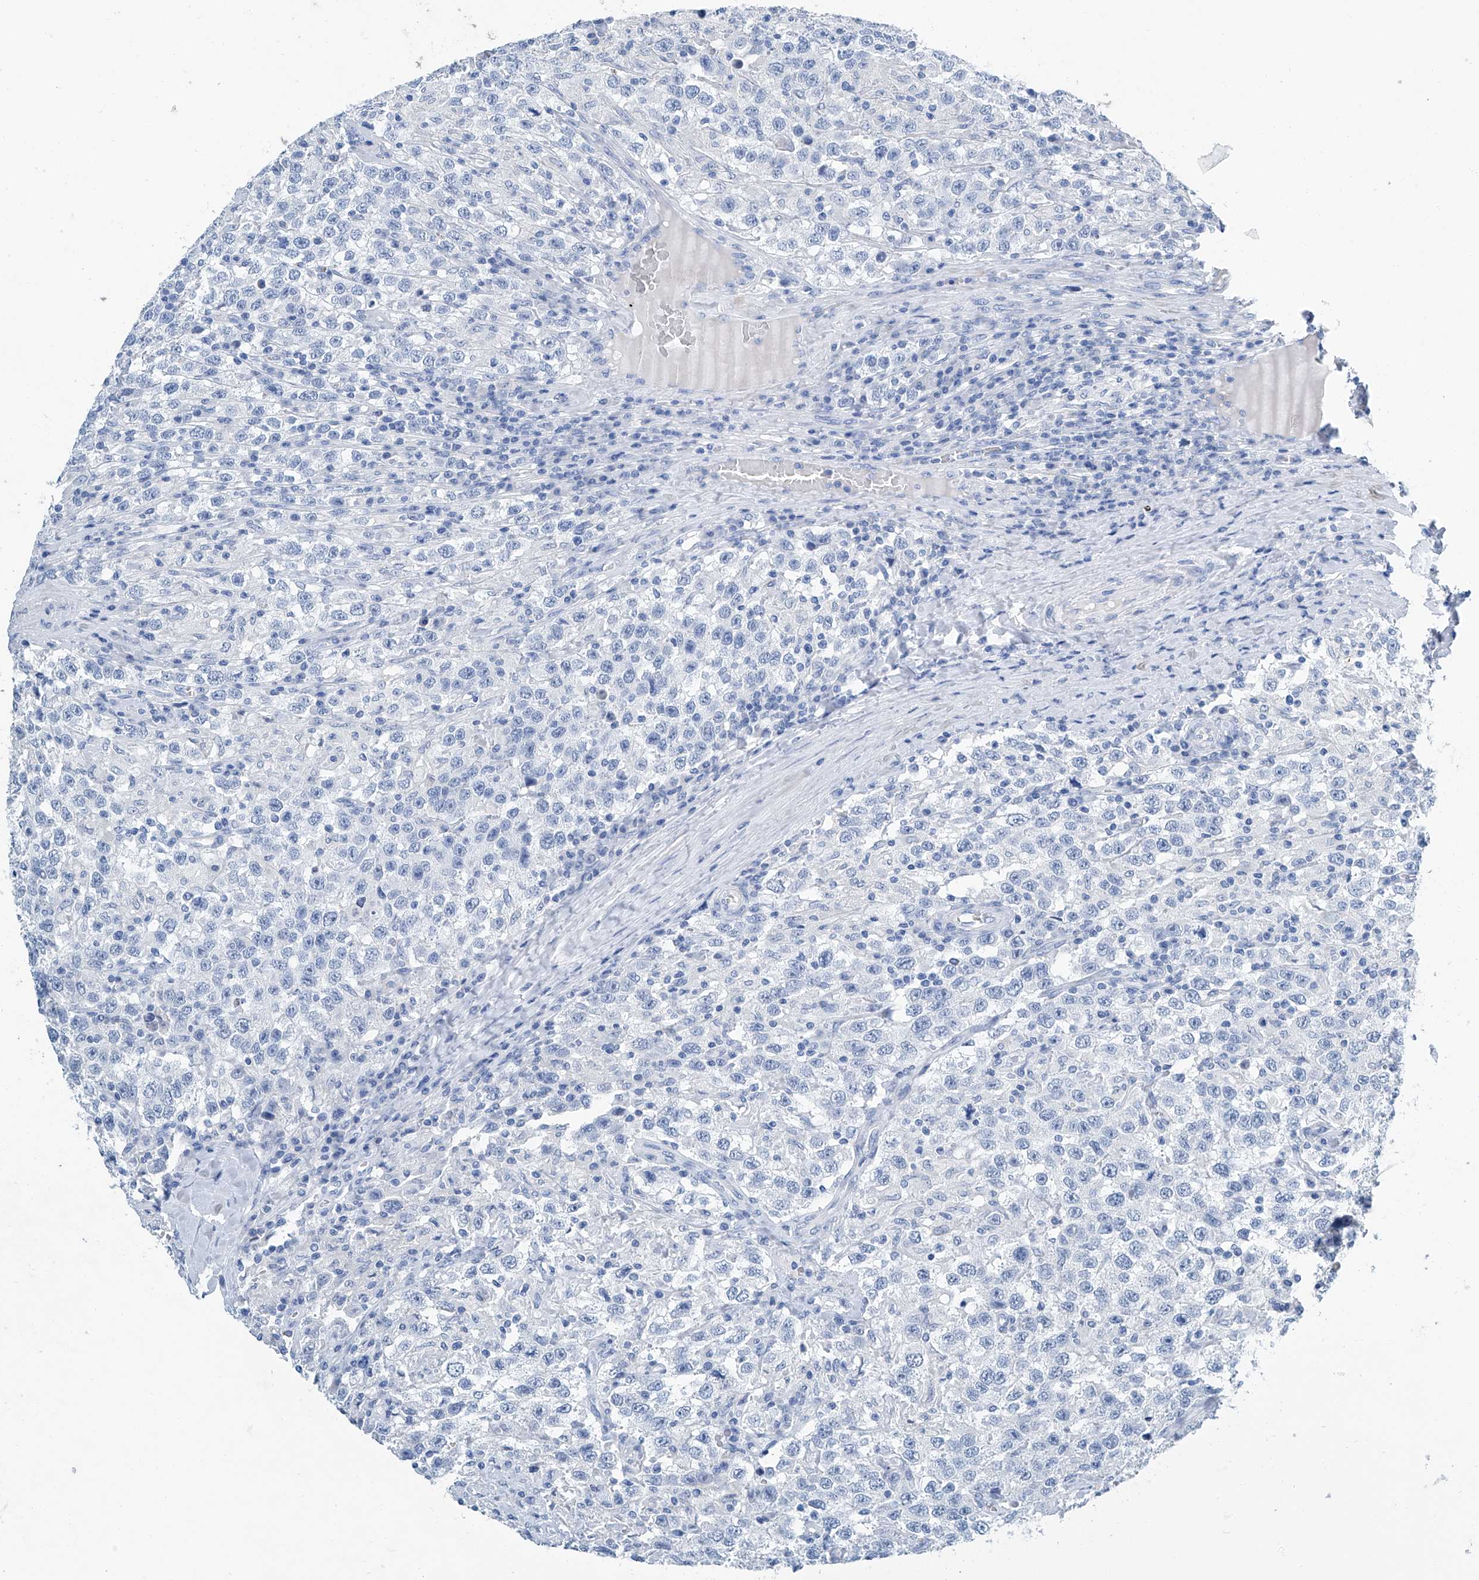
{"staining": {"intensity": "negative", "quantity": "none", "location": "none"}, "tissue": "testis cancer", "cell_type": "Tumor cells", "image_type": "cancer", "snomed": [{"axis": "morphology", "description": "Seminoma, NOS"}, {"axis": "topography", "description": "Testis"}], "caption": "The histopathology image reveals no staining of tumor cells in seminoma (testis).", "gene": "CYP2A7", "patient": {"sex": "male", "age": 41}}